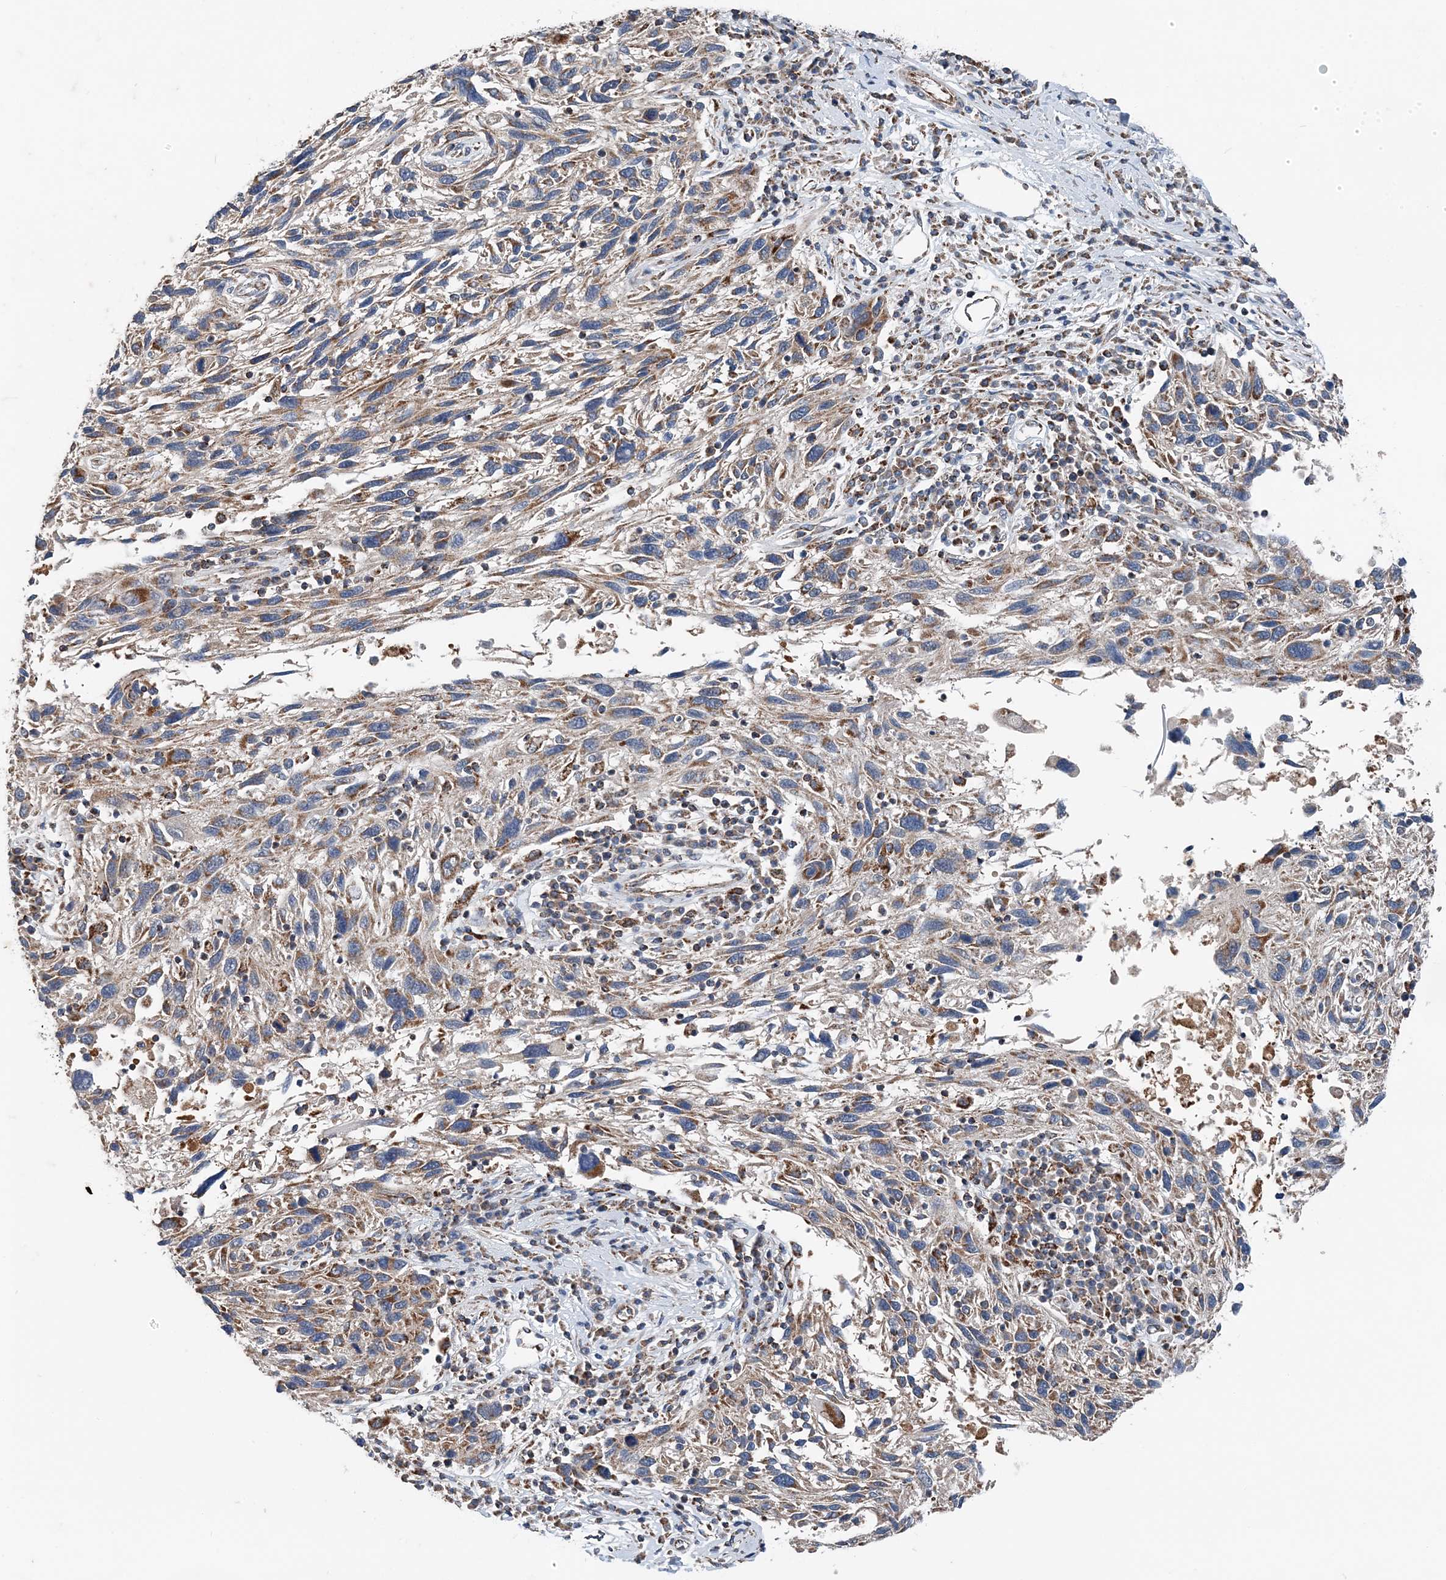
{"staining": {"intensity": "moderate", "quantity": ">75%", "location": "cytoplasmic/membranous"}, "tissue": "melanoma", "cell_type": "Tumor cells", "image_type": "cancer", "snomed": [{"axis": "morphology", "description": "Malignant melanoma, NOS"}, {"axis": "topography", "description": "Skin"}], "caption": "Moderate cytoplasmic/membranous expression for a protein is appreciated in about >75% of tumor cells of malignant melanoma using immunohistochemistry.", "gene": "SPRY2", "patient": {"sex": "male", "age": 53}}